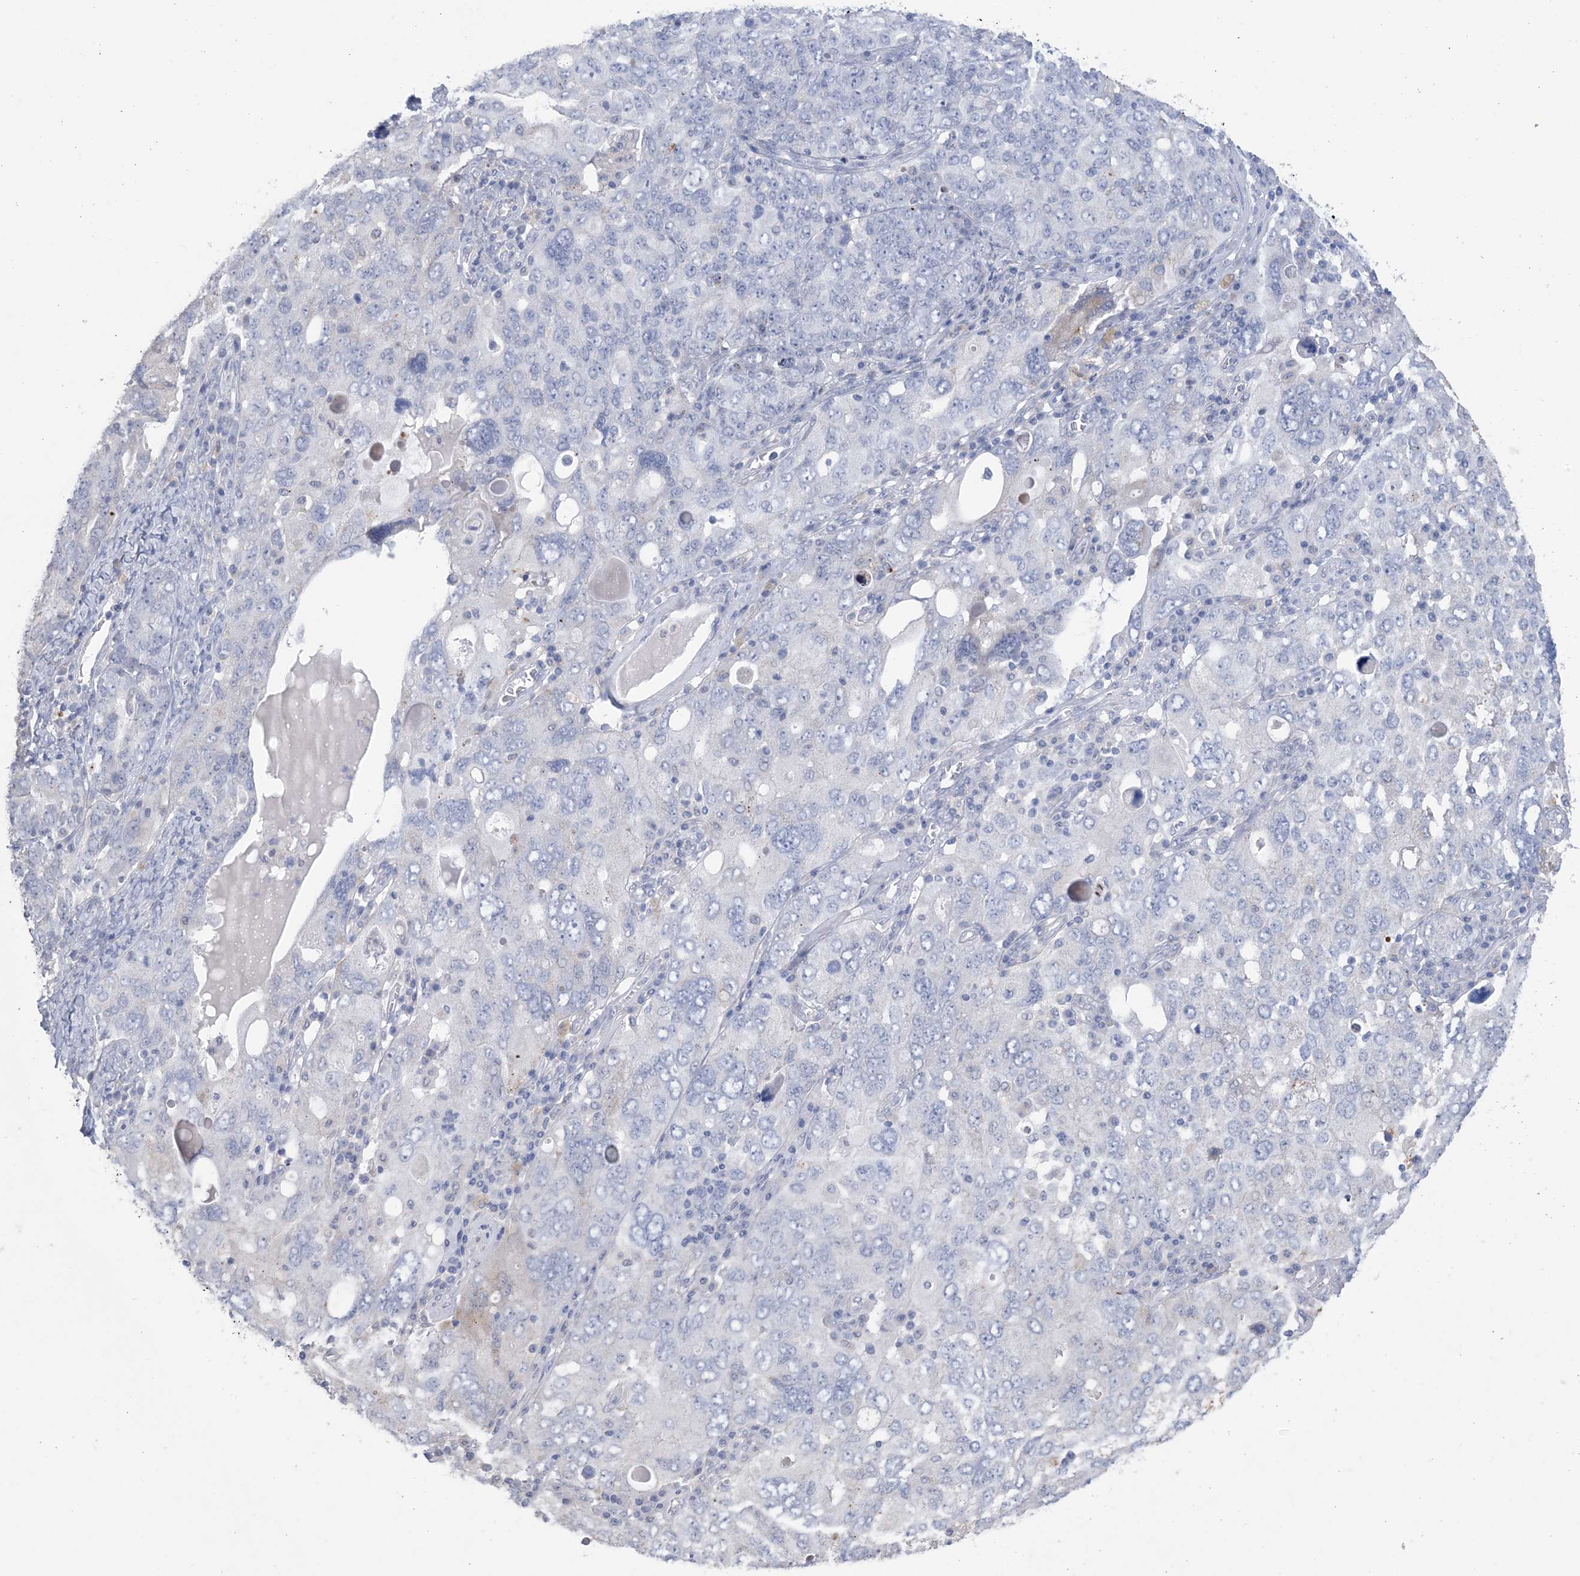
{"staining": {"intensity": "negative", "quantity": "none", "location": "none"}, "tissue": "ovarian cancer", "cell_type": "Tumor cells", "image_type": "cancer", "snomed": [{"axis": "morphology", "description": "Carcinoma, endometroid"}, {"axis": "topography", "description": "Ovary"}], "caption": "Tumor cells are negative for brown protein staining in ovarian cancer.", "gene": "GABRG1", "patient": {"sex": "female", "age": 62}}